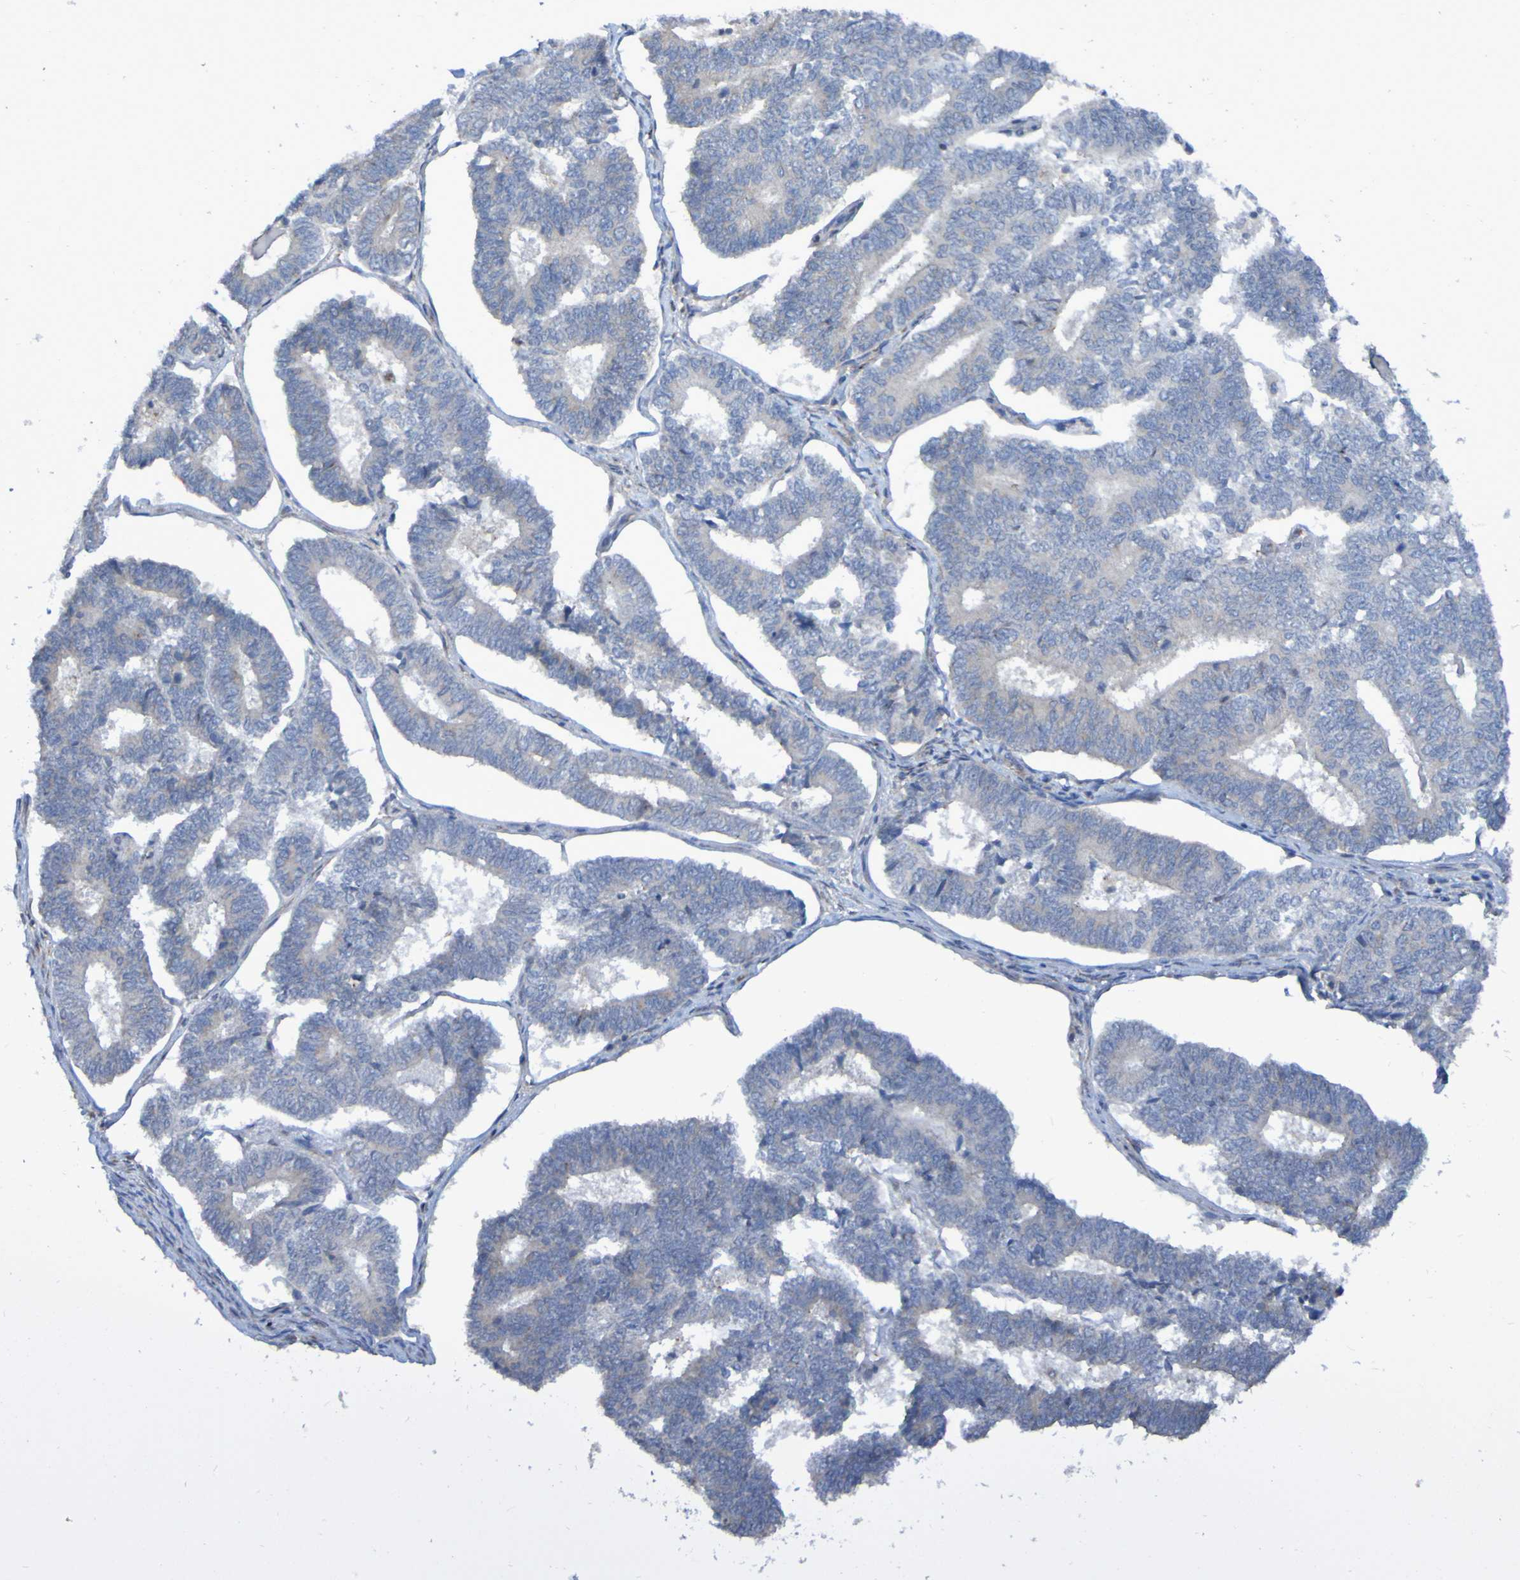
{"staining": {"intensity": "negative", "quantity": "none", "location": "none"}, "tissue": "endometrial cancer", "cell_type": "Tumor cells", "image_type": "cancer", "snomed": [{"axis": "morphology", "description": "Adenocarcinoma, NOS"}, {"axis": "topography", "description": "Endometrium"}], "caption": "IHC image of human endometrial adenocarcinoma stained for a protein (brown), which reveals no staining in tumor cells. Nuclei are stained in blue.", "gene": "LMBRD2", "patient": {"sex": "female", "age": 70}}